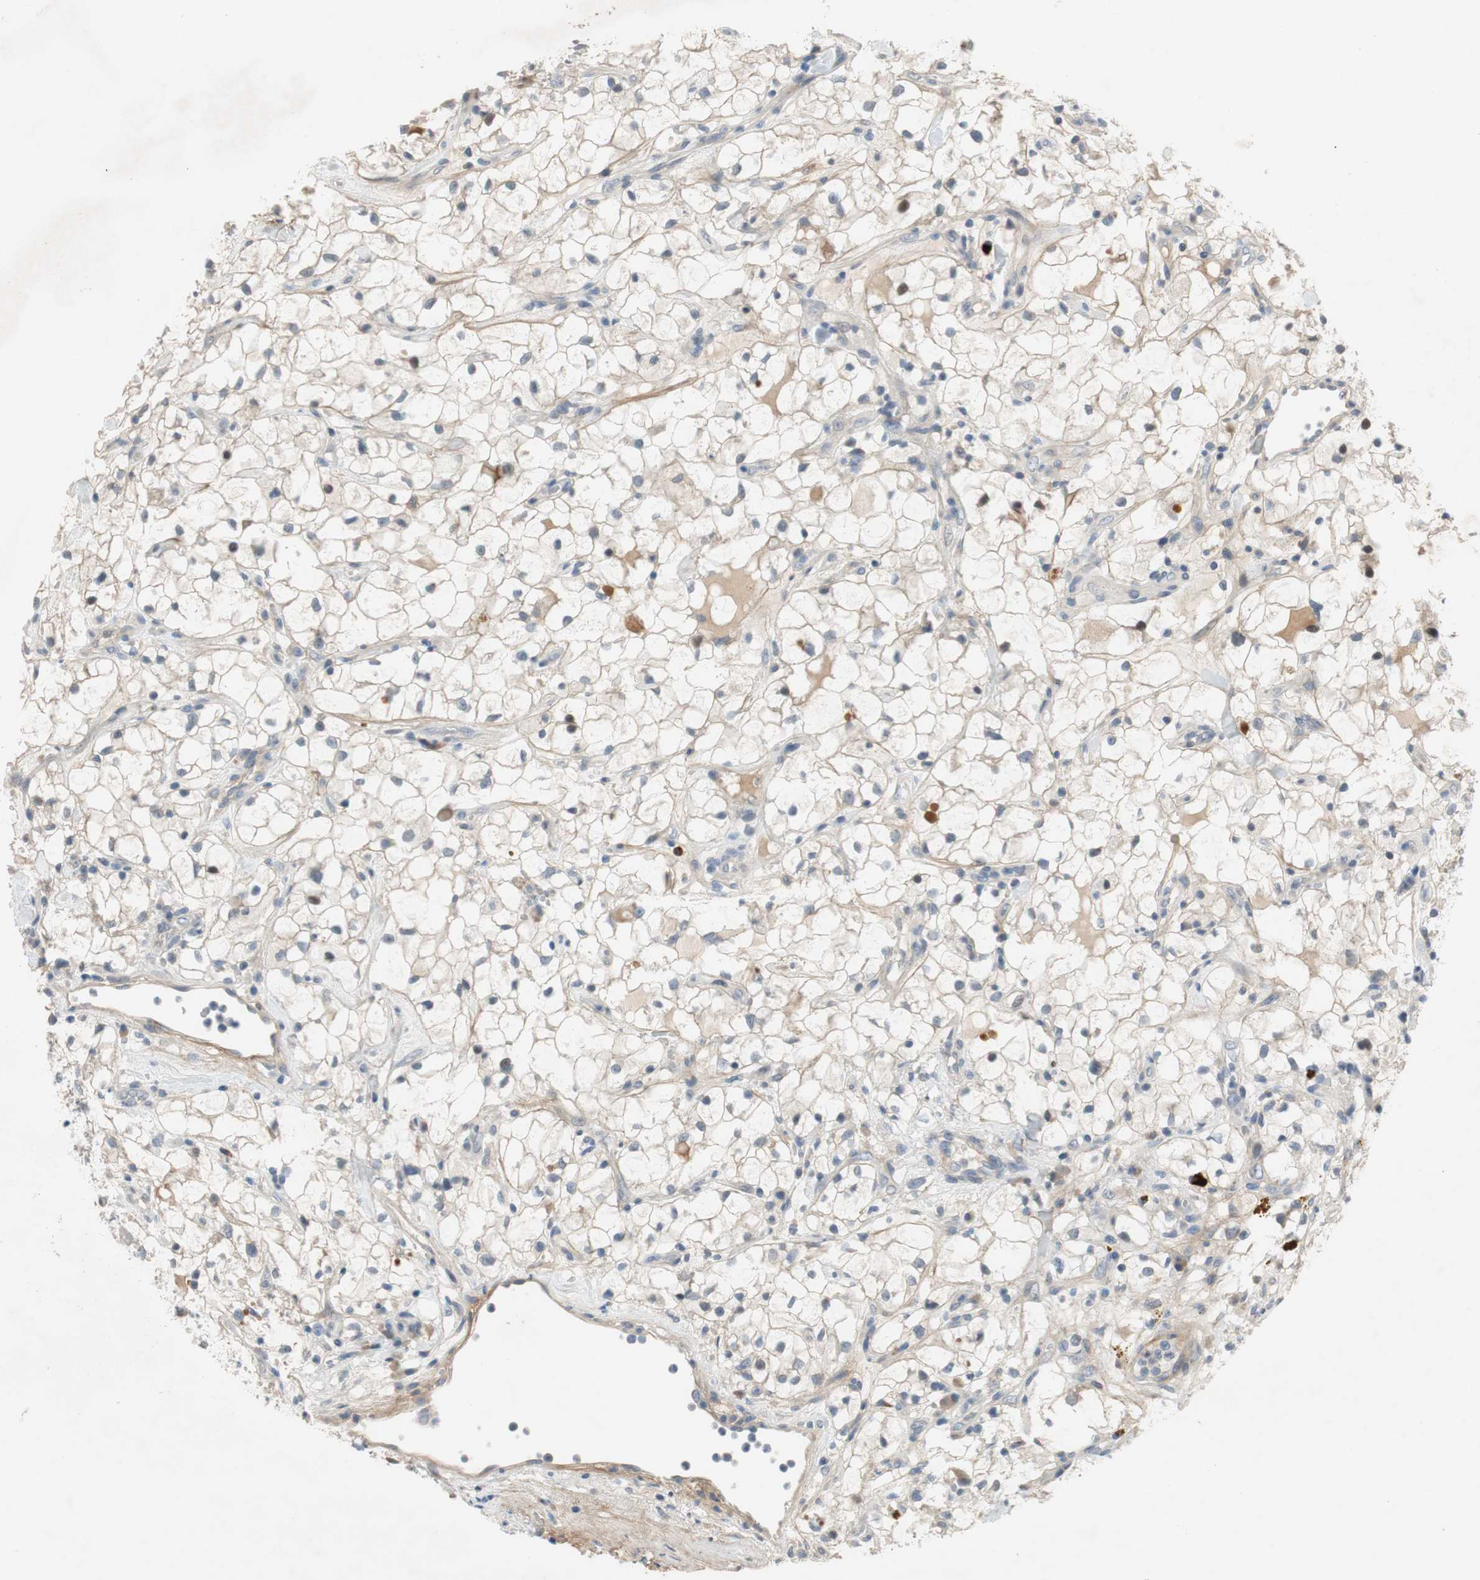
{"staining": {"intensity": "weak", "quantity": "25%-75%", "location": "cytoplasmic/membranous"}, "tissue": "renal cancer", "cell_type": "Tumor cells", "image_type": "cancer", "snomed": [{"axis": "morphology", "description": "Adenocarcinoma, NOS"}, {"axis": "topography", "description": "Kidney"}], "caption": "Approximately 25%-75% of tumor cells in adenocarcinoma (renal) show weak cytoplasmic/membranous protein expression as visualized by brown immunohistochemical staining.", "gene": "COL12A1", "patient": {"sex": "female", "age": 60}}